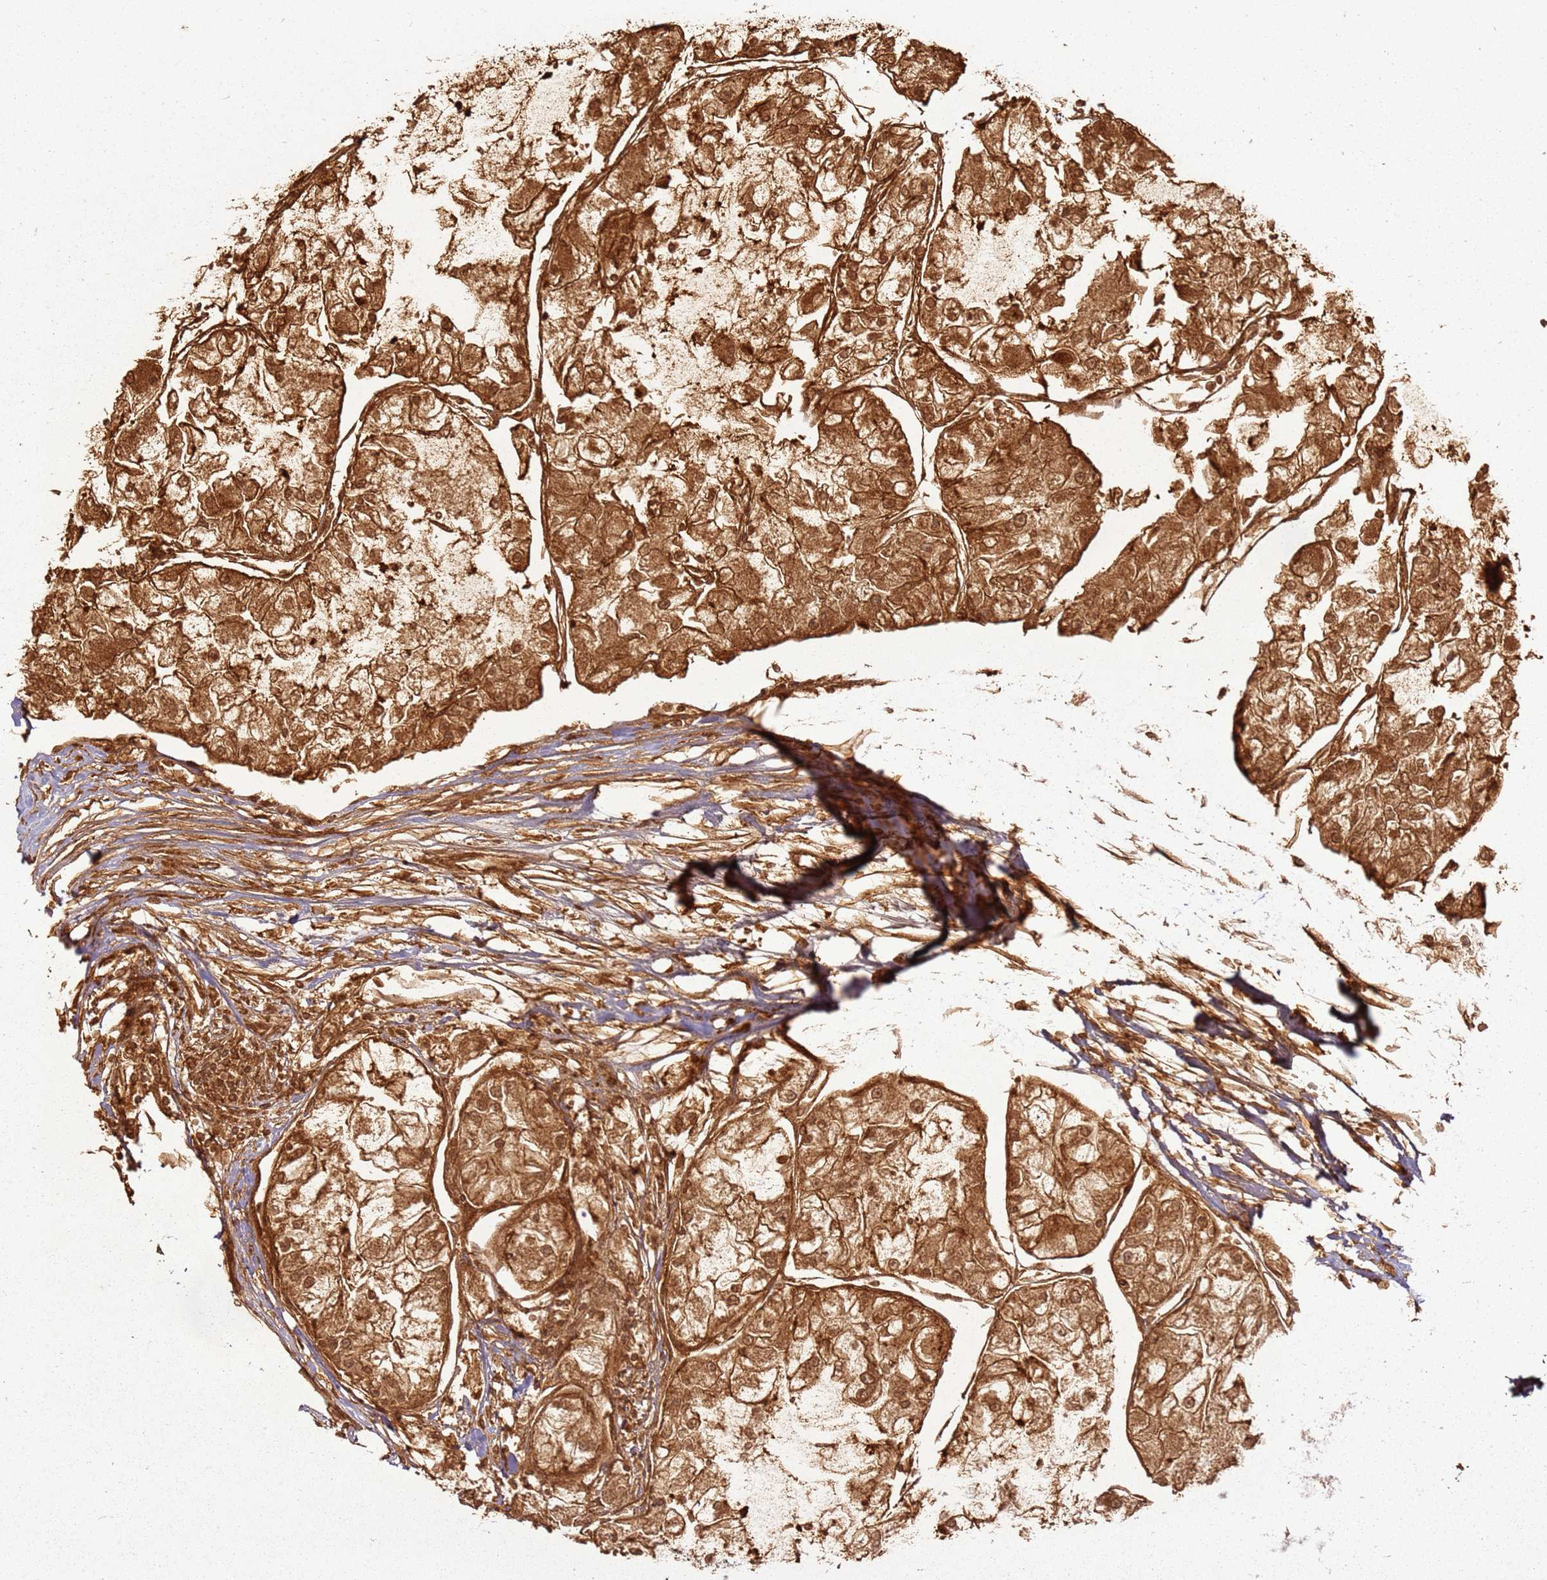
{"staining": {"intensity": "strong", "quantity": ">75%", "location": "cytoplasmic/membranous"}, "tissue": "renal cancer", "cell_type": "Tumor cells", "image_type": "cancer", "snomed": [{"axis": "morphology", "description": "Adenocarcinoma, NOS"}, {"axis": "topography", "description": "Kidney"}], "caption": "Adenocarcinoma (renal) stained with immunohistochemistry reveals strong cytoplasmic/membranous expression in about >75% of tumor cells.", "gene": "ZNF776", "patient": {"sex": "female", "age": 72}}